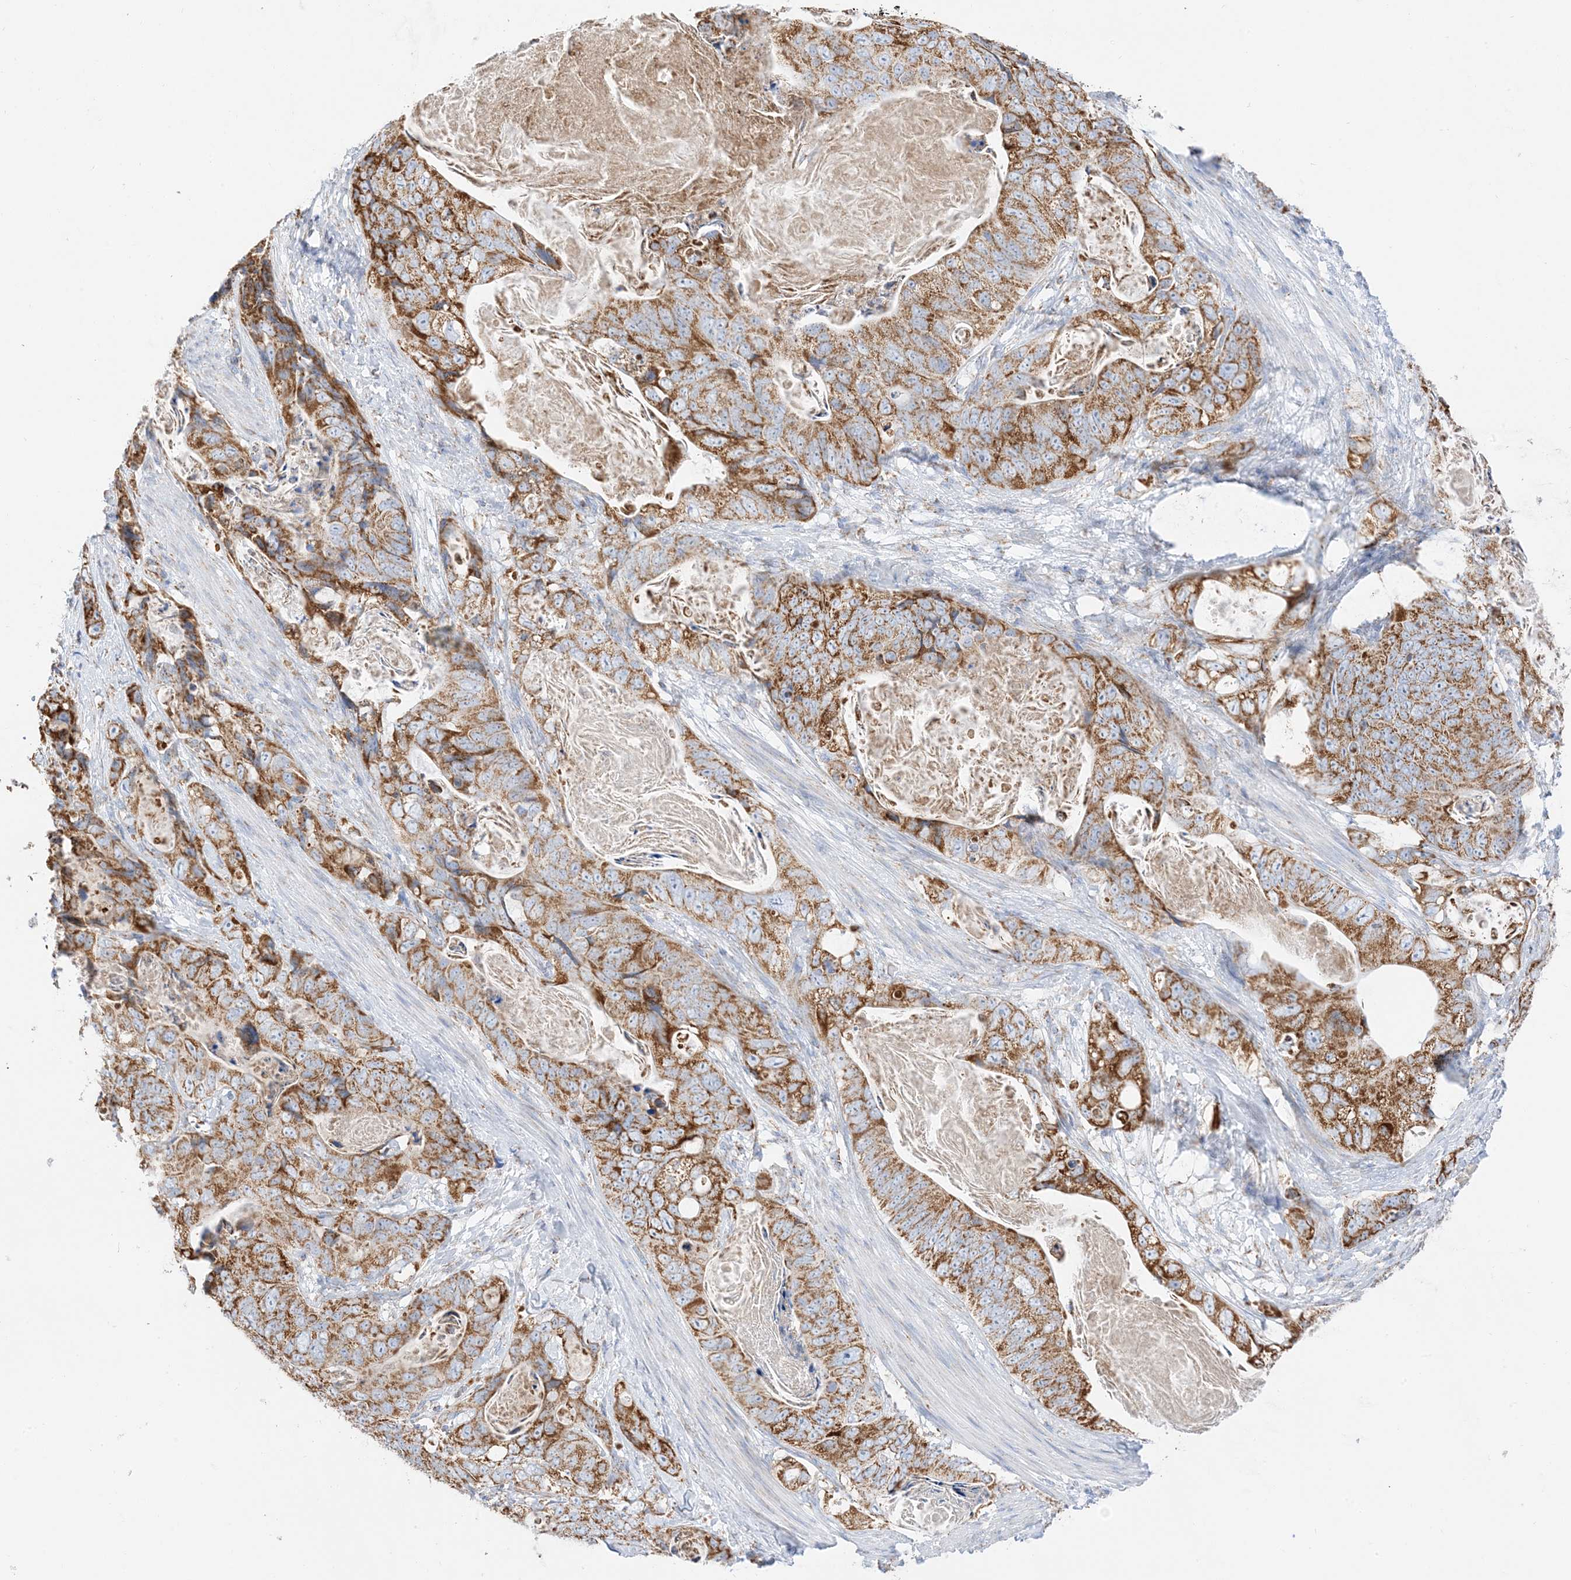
{"staining": {"intensity": "strong", "quantity": ">75%", "location": "cytoplasmic/membranous"}, "tissue": "stomach cancer", "cell_type": "Tumor cells", "image_type": "cancer", "snomed": [{"axis": "morphology", "description": "Normal tissue, NOS"}, {"axis": "morphology", "description": "Adenocarcinoma, NOS"}, {"axis": "topography", "description": "Stomach"}], "caption": "IHC (DAB (3,3'-diaminobenzidine)) staining of stomach cancer demonstrates strong cytoplasmic/membranous protein expression in approximately >75% of tumor cells.", "gene": "CAPN13", "patient": {"sex": "female", "age": 89}}